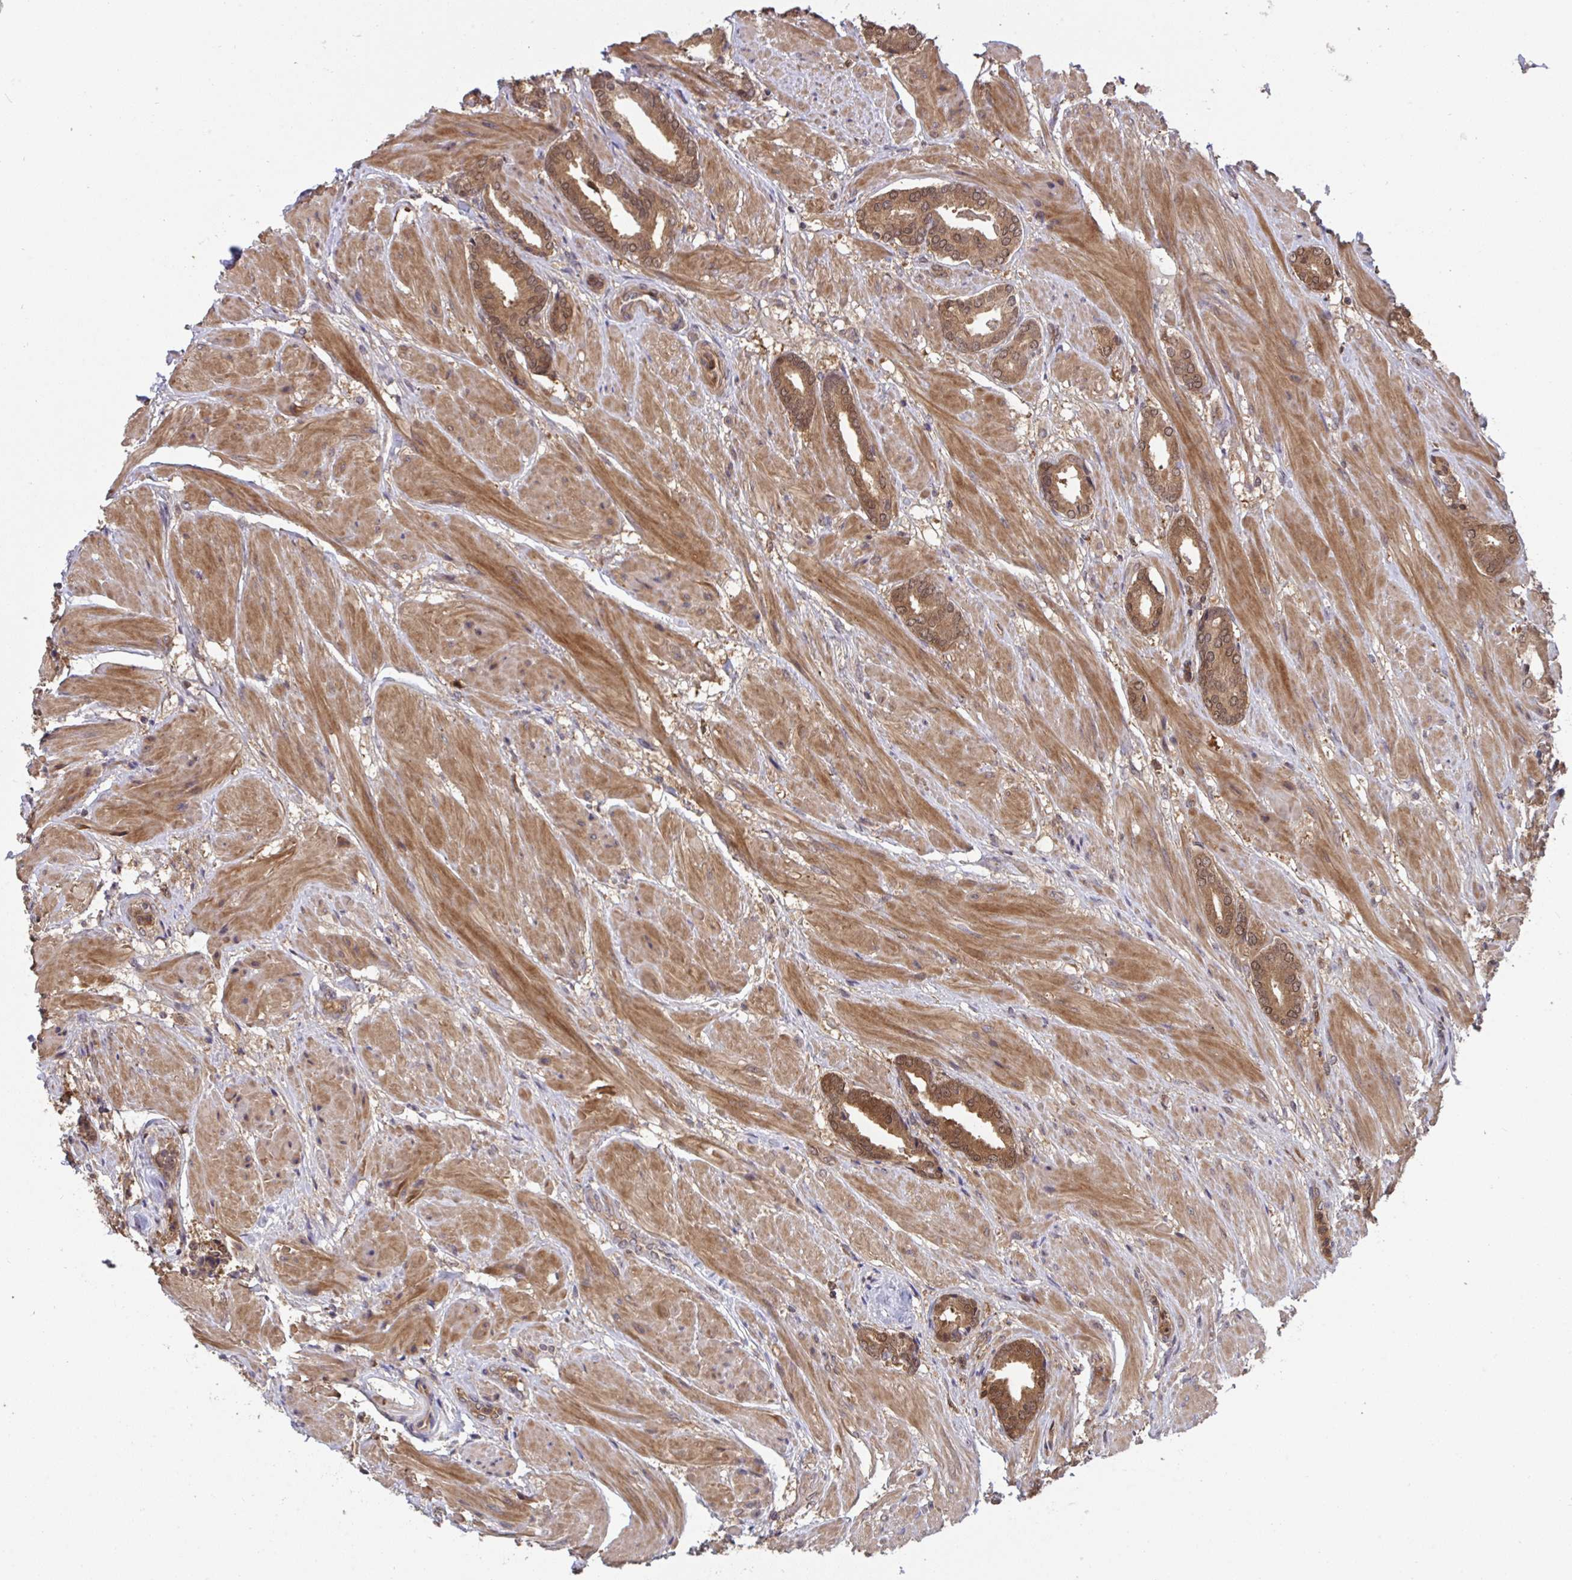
{"staining": {"intensity": "moderate", "quantity": ">75%", "location": "cytoplasmic/membranous,nuclear"}, "tissue": "prostate cancer", "cell_type": "Tumor cells", "image_type": "cancer", "snomed": [{"axis": "morphology", "description": "Adenocarcinoma, High grade"}, {"axis": "topography", "description": "Prostate"}], "caption": "Tumor cells show moderate cytoplasmic/membranous and nuclear positivity in approximately >75% of cells in prostate cancer. Nuclei are stained in blue.", "gene": "TIGAR", "patient": {"sex": "male", "age": 56}}